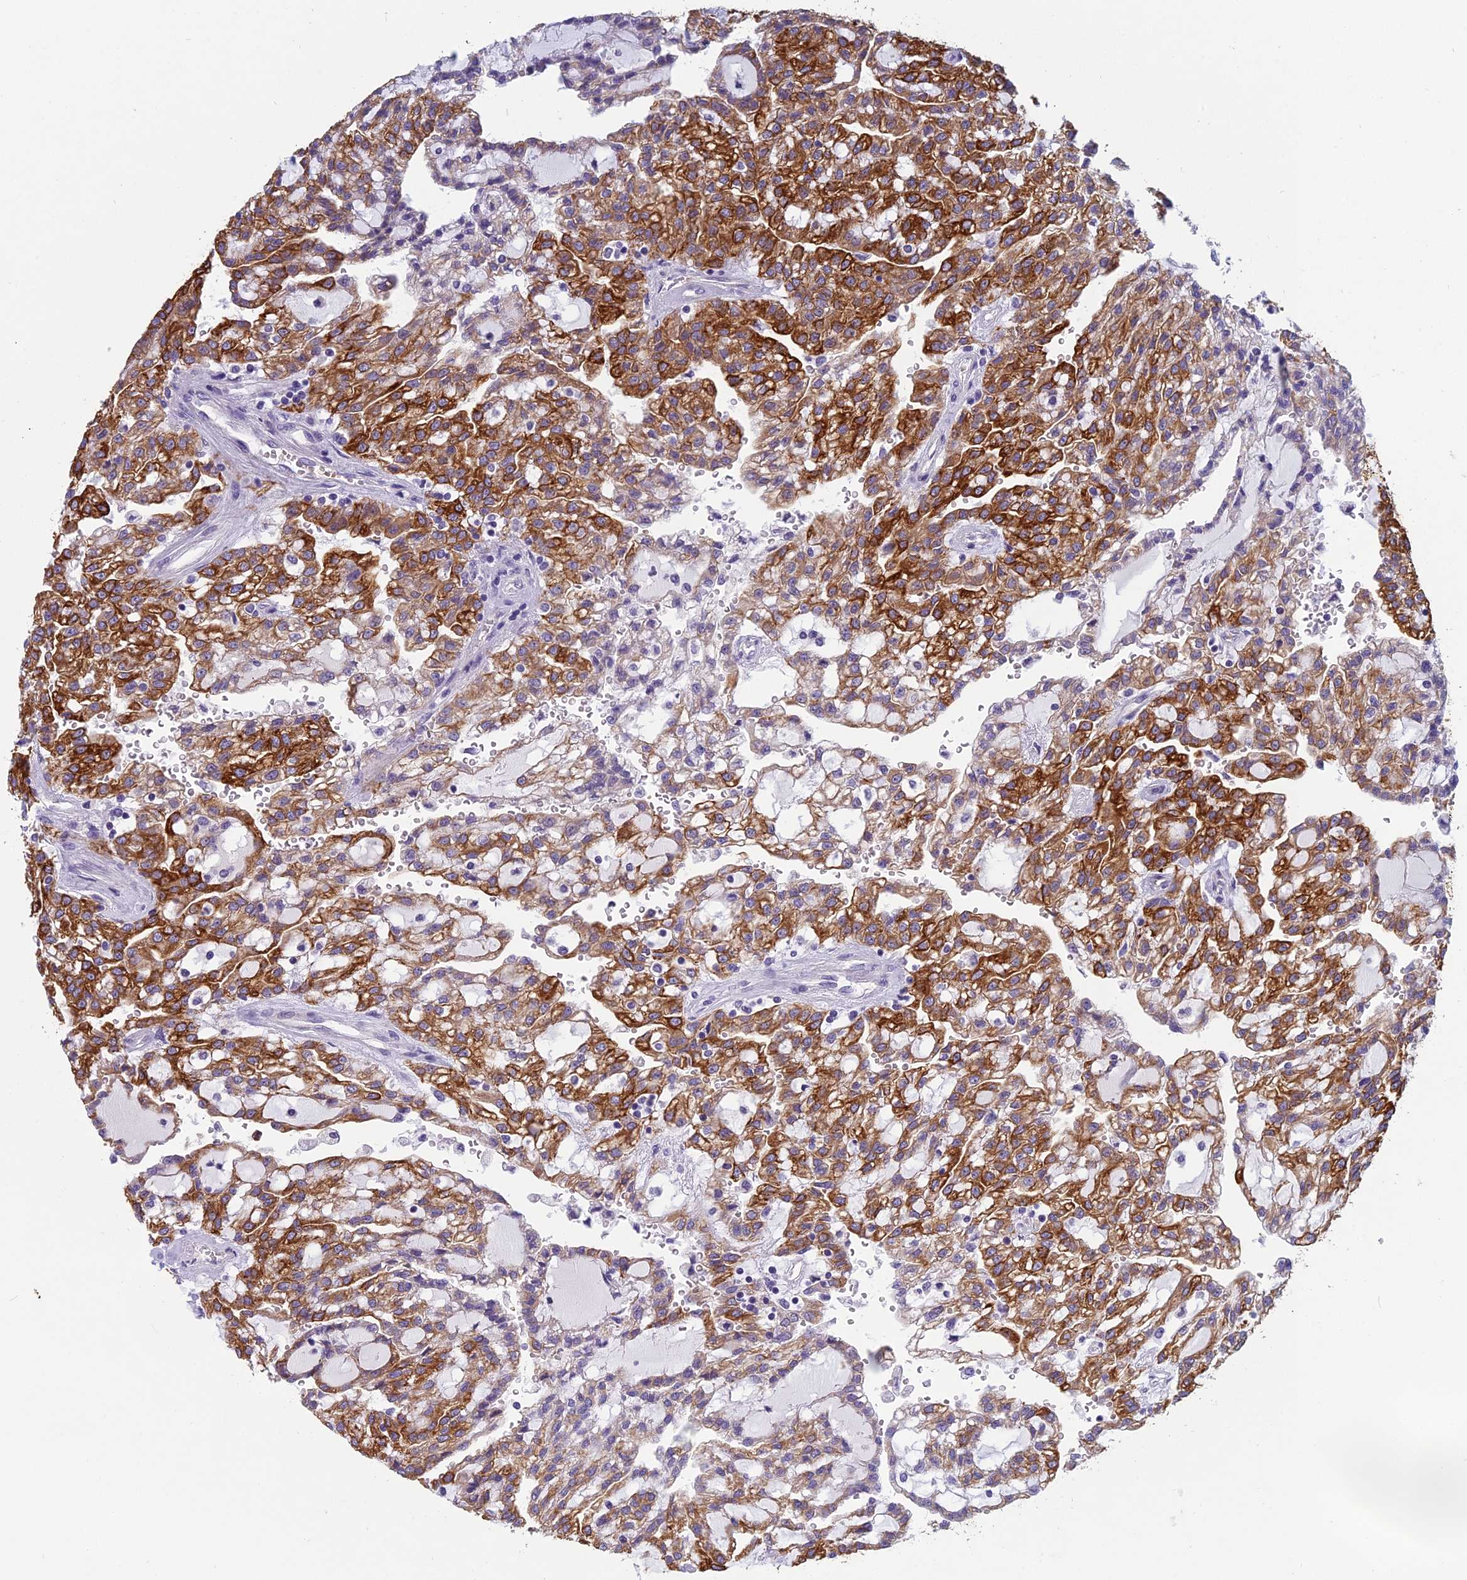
{"staining": {"intensity": "strong", "quantity": "25%-75%", "location": "cytoplasmic/membranous"}, "tissue": "renal cancer", "cell_type": "Tumor cells", "image_type": "cancer", "snomed": [{"axis": "morphology", "description": "Adenocarcinoma, NOS"}, {"axis": "topography", "description": "Kidney"}], "caption": "Tumor cells show strong cytoplasmic/membranous positivity in about 25%-75% of cells in adenocarcinoma (renal). The staining was performed using DAB (3,3'-diaminobenzidine) to visualize the protein expression in brown, while the nuclei were stained in blue with hematoxylin (Magnification: 20x).", "gene": "RBM41", "patient": {"sex": "male", "age": 63}}